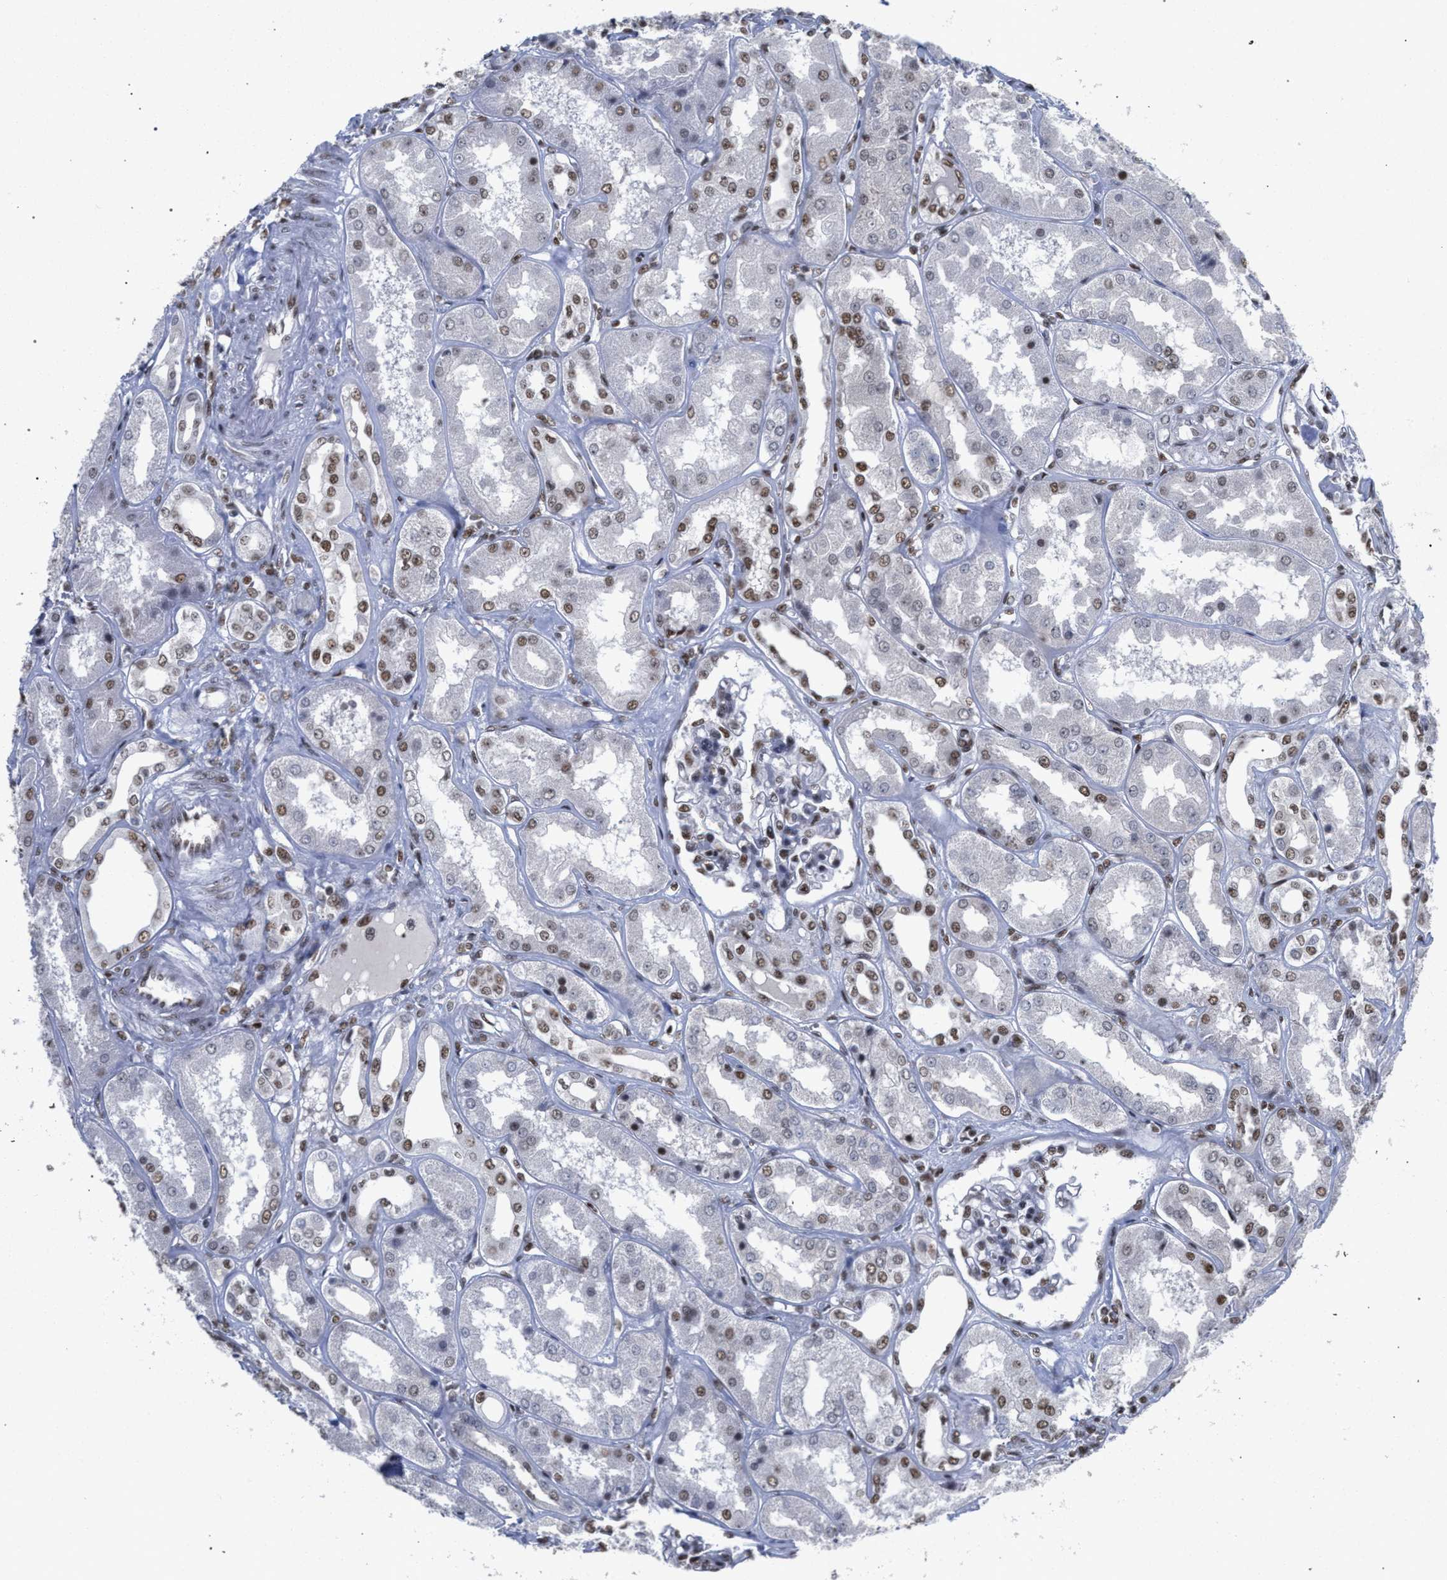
{"staining": {"intensity": "moderate", "quantity": "25%-75%", "location": "nuclear"}, "tissue": "kidney", "cell_type": "Cells in glomeruli", "image_type": "normal", "snomed": [{"axis": "morphology", "description": "Normal tissue, NOS"}, {"axis": "topography", "description": "Kidney"}], "caption": "Immunohistochemical staining of normal kidney exhibits moderate nuclear protein positivity in about 25%-75% of cells in glomeruli.", "gene": "SCAF4", "patient": {"sex": "female", "age": 56}}